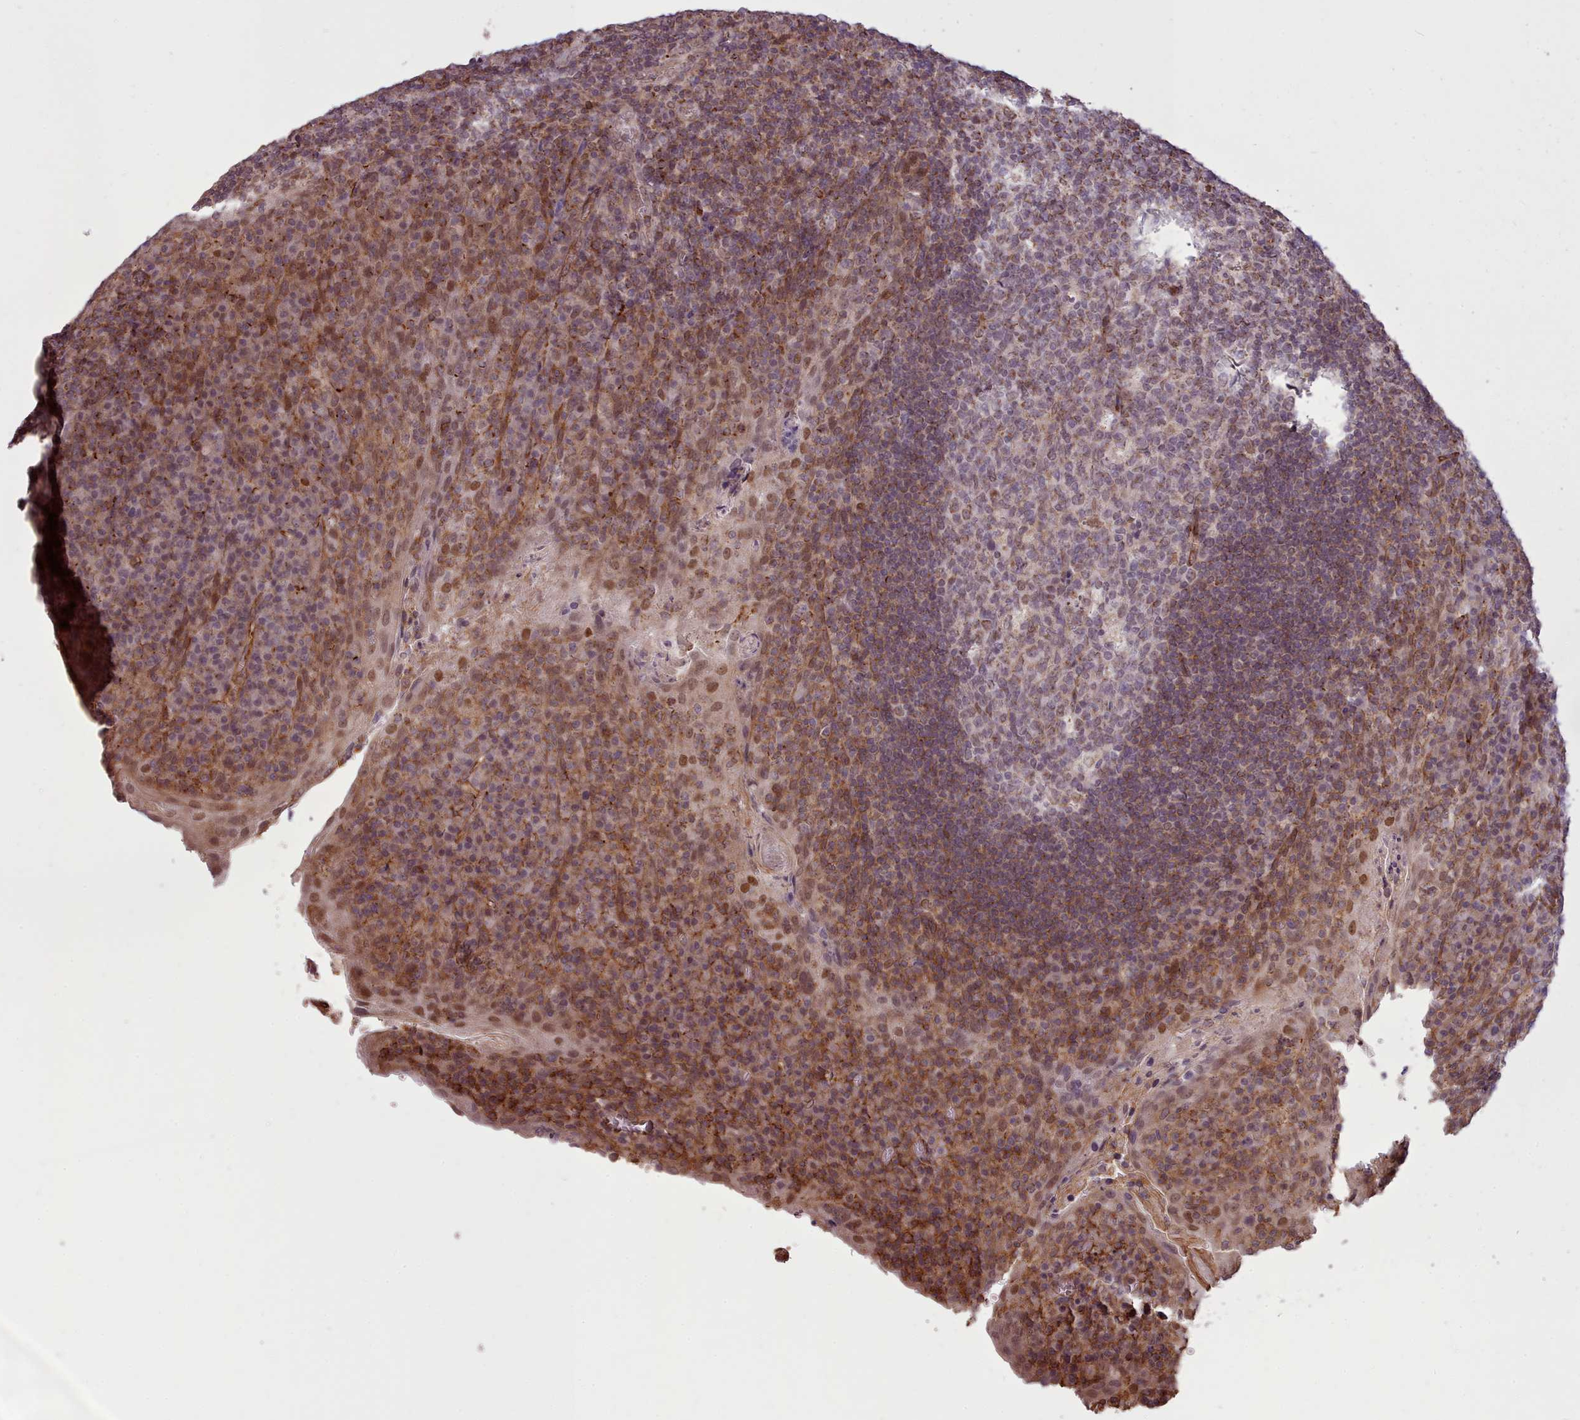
{"staining": {"intensity": "moderate", "quantity": "<25%", "location": "cytoplasmic/membranous"}, "tissue": "tonsil", "cell_type": "Germinal center cells", "image_type": "normal", "snomed": [{"axis": "morphology", "description": "Normal tissue, NOS"}, {"axis": "topography", "description": "Tonsil"}], "caption": "Protein expression analysis of unremarkable tonsil reveals moderate cytoplasmic/membranous expression in about <25% of germinal center cells.", "gene": "ZMYM4", "patient": {"sex": "male", "age": 17}}